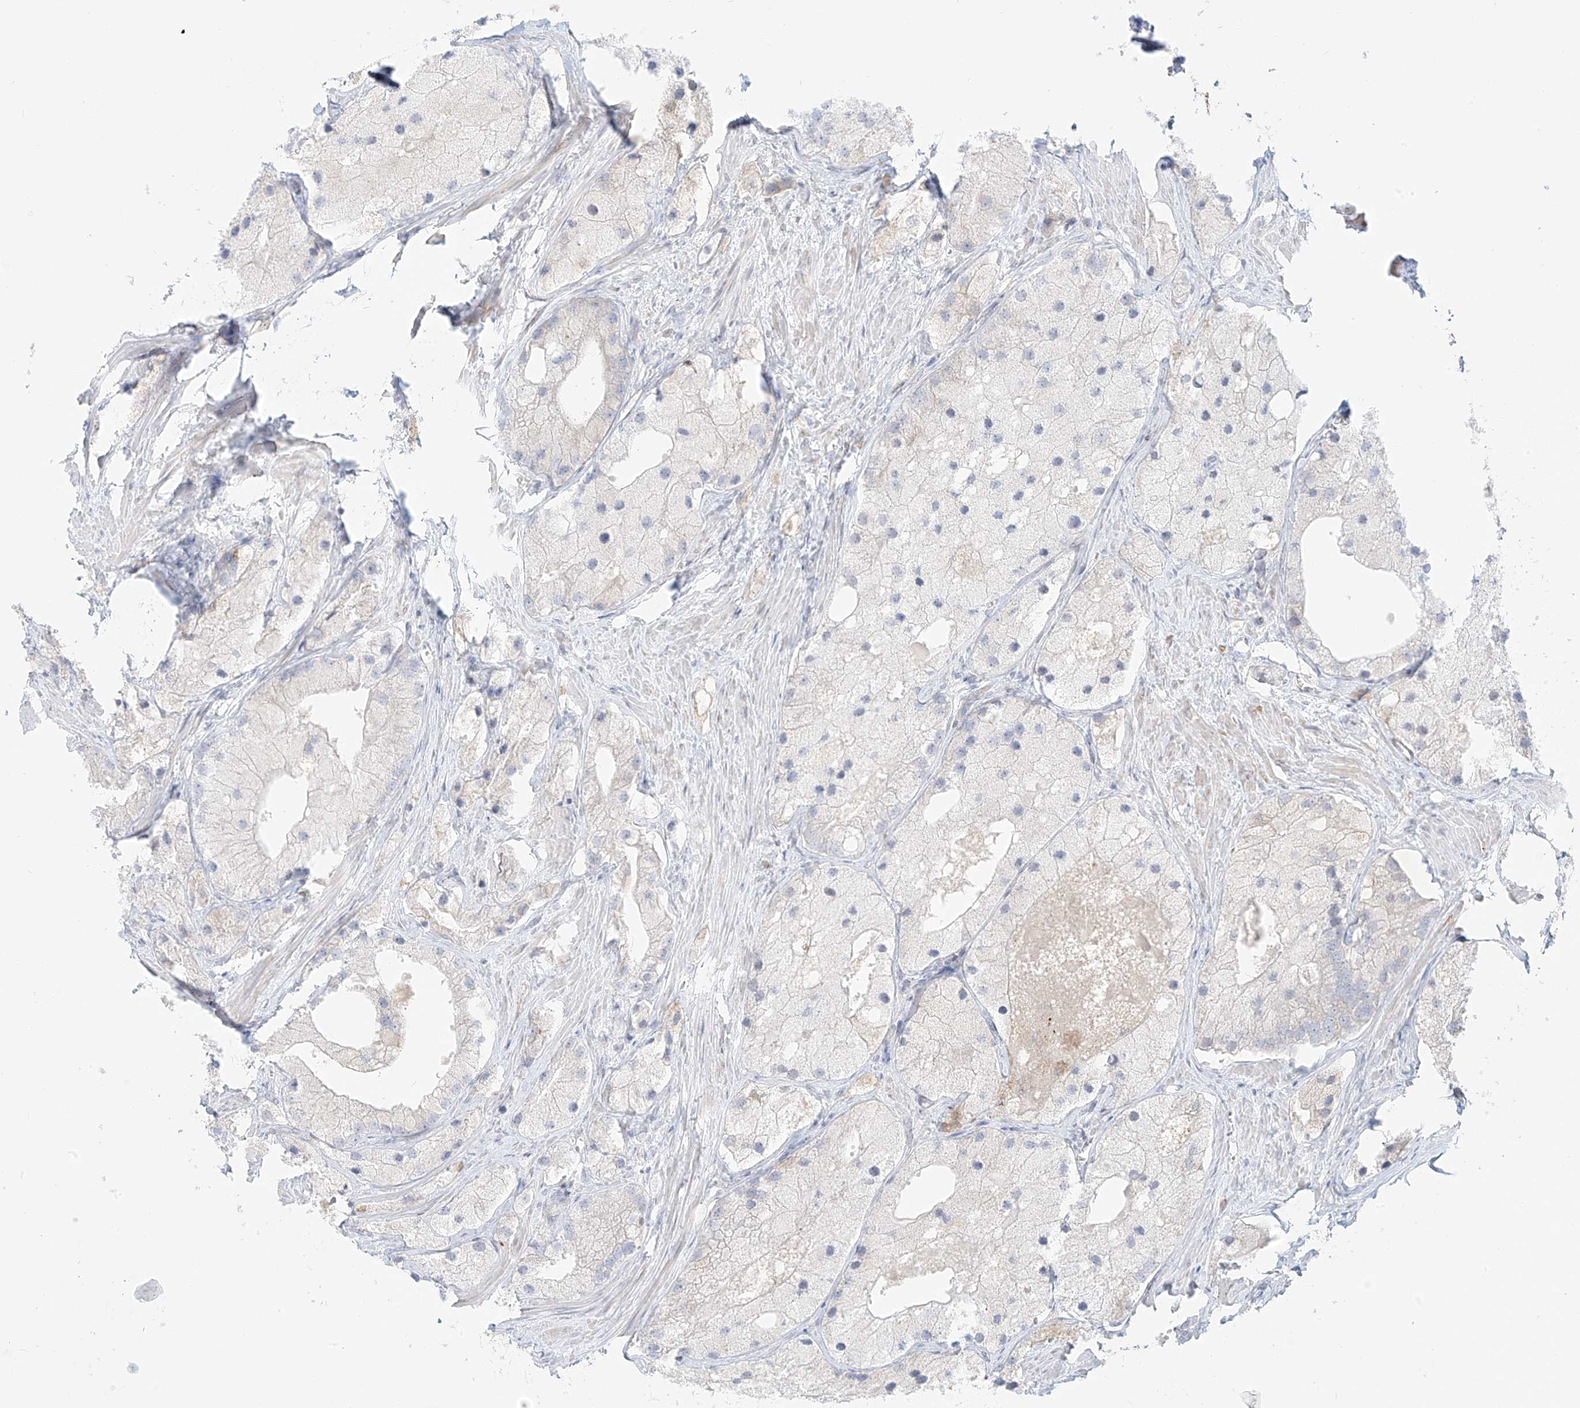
{"staining": {"intensity": "negative", "quantity": "none", "location": "none"}, "tissue": "prostate cancer", "cell_type": "Tumor cells", "image_type": "cancer", "snomed": [{"axis": "morphology", "description": "Adenocarcinoma, Low grade"}, {"axis": "topography", "description": "Prostate"}], "caption": "Protein analysis of prostate cancer (low-grade adenocarcinoma) demonstrates no significant staining in tumor cells.", "gene": "PCYOX1", "patient": {"sex": "male", "age": 69}}